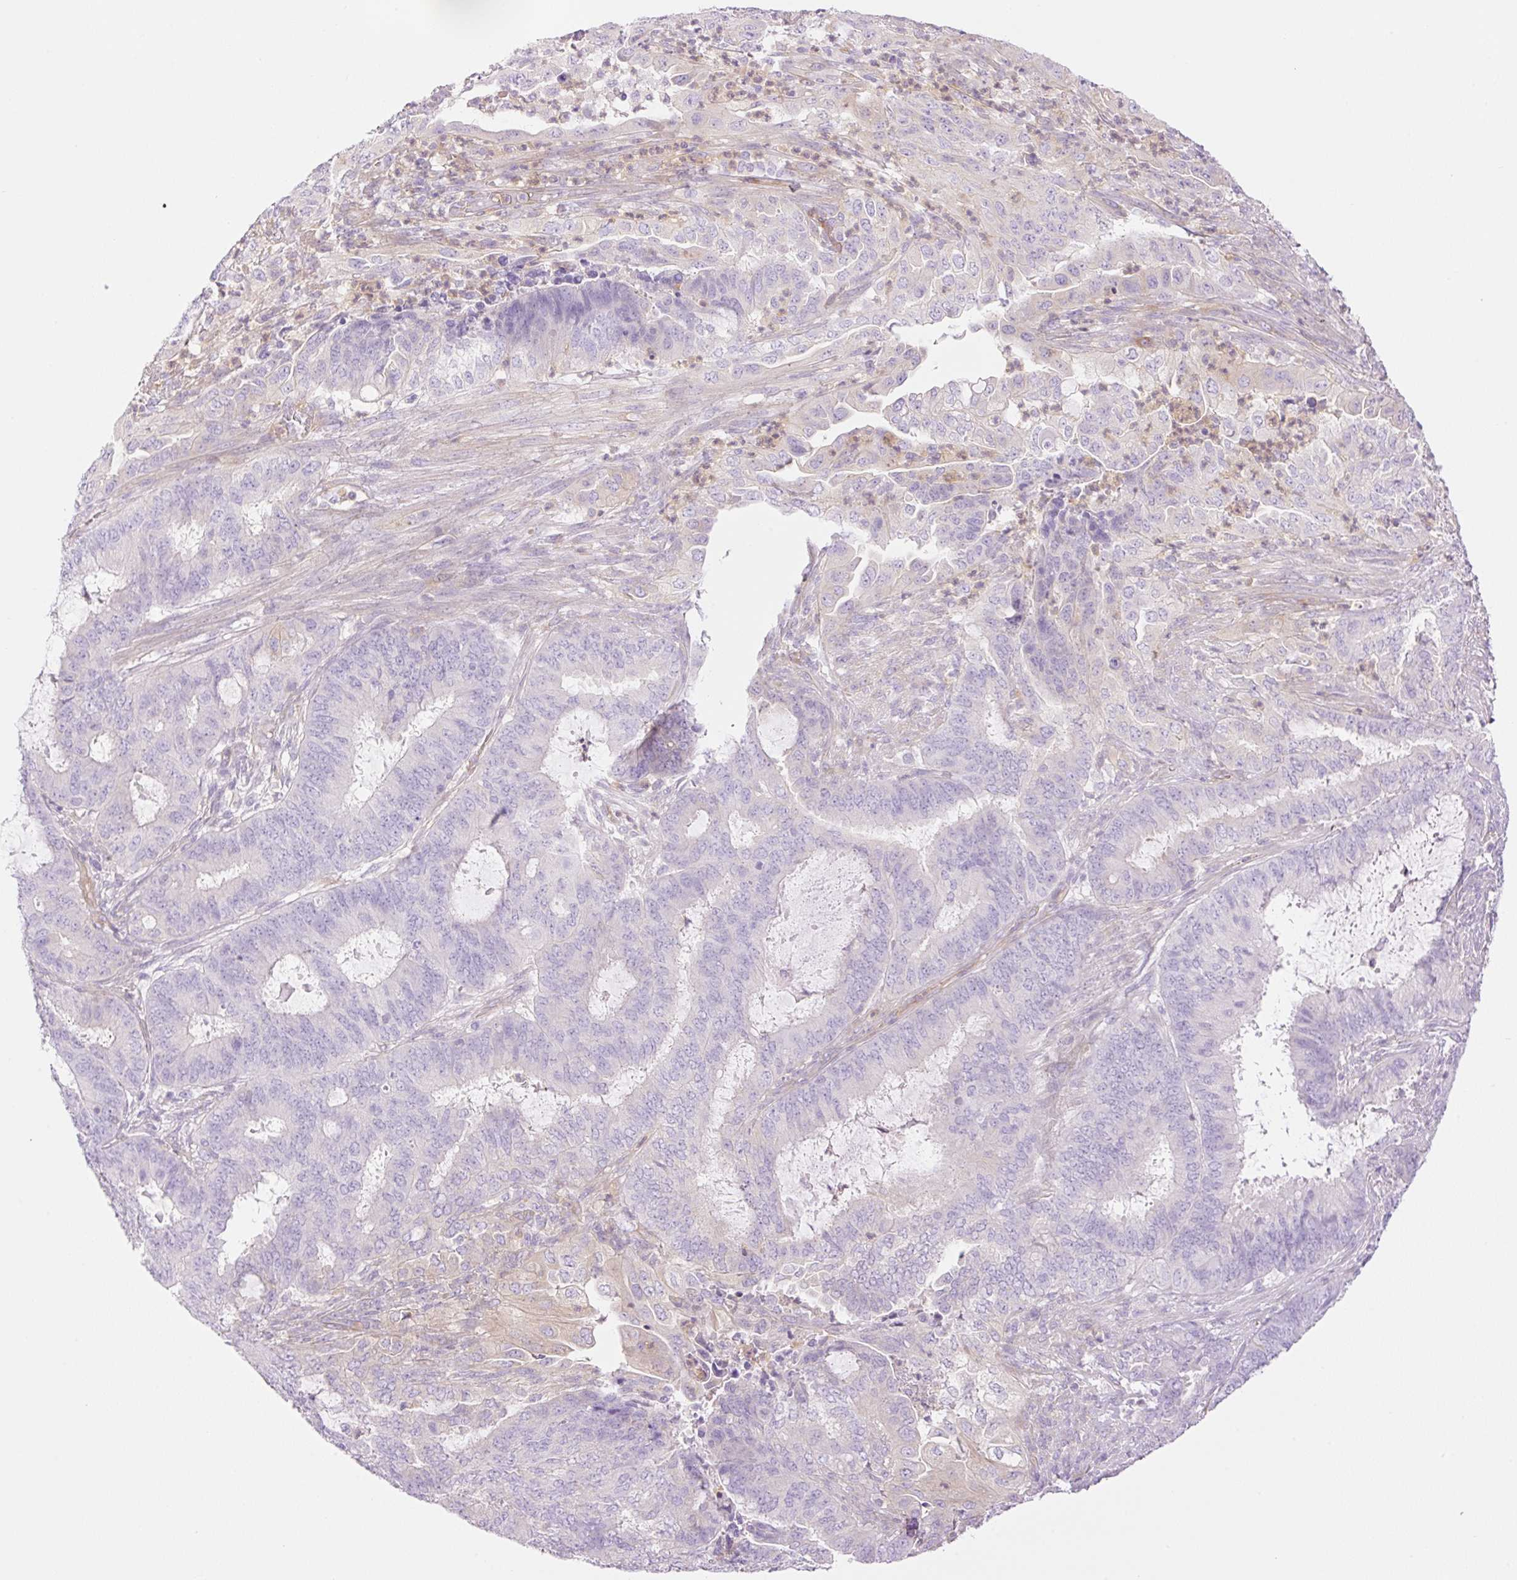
{"staining": {"intensity": "negative", "quantity": "none", "location": "none"}, "tissue": "endometrial cancer", "cell_type": "Tumor cells", "image_type": "cancer", "snomed": [{"axis": "morphology", "description": "Adenocarcinoma, NOS"}, {"axis": "topography", "description": "Endometrium"}], "caption": "A micrograph of endometrial adenocarcinoma stained for a protein exhibits no brown staining in tumor cells.", "gene": "EHD3", "patient": {"sex": "female", "age": 51}}